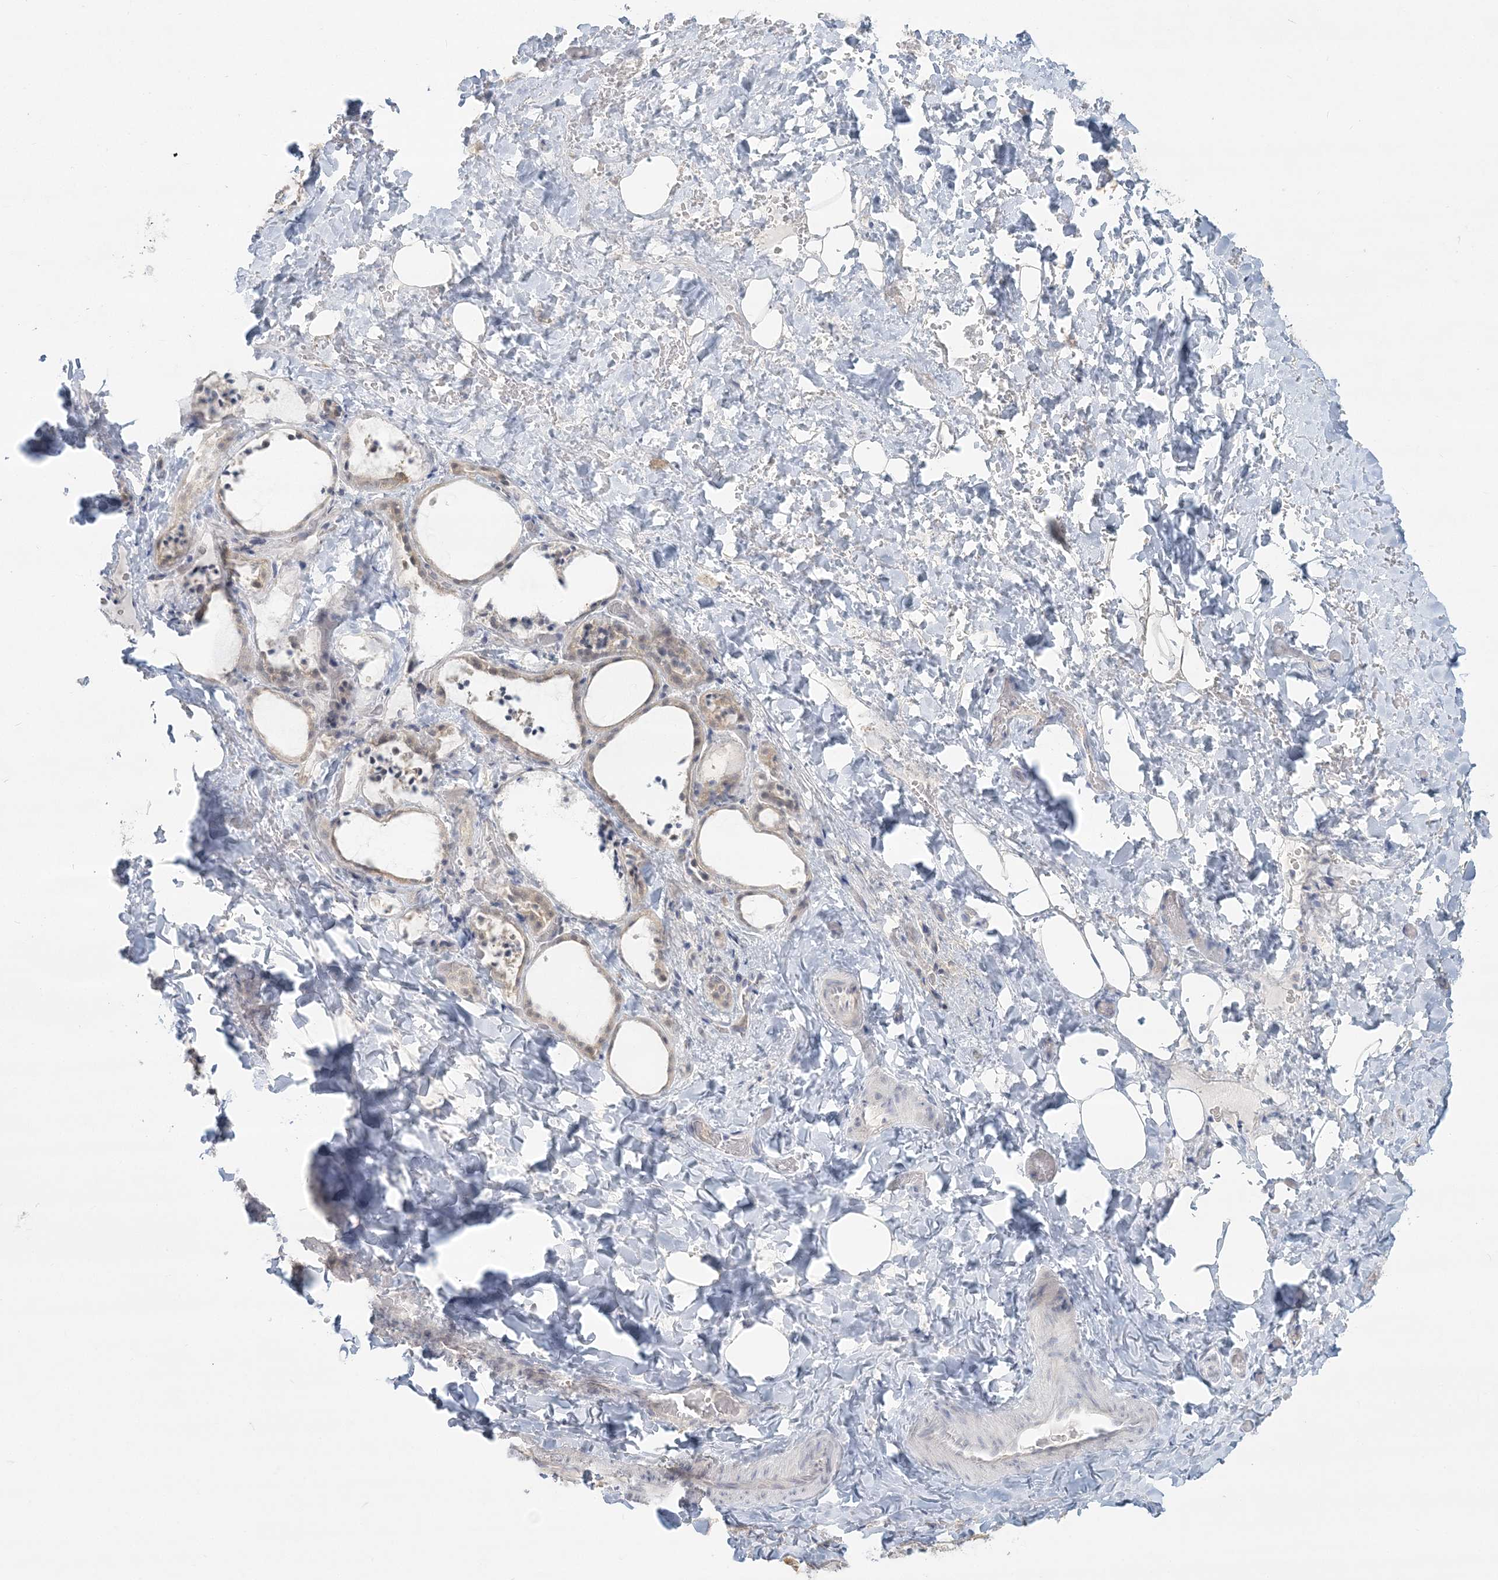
{"staining": {"intensity": "weak", "quantity": ">75%", "location": "cytoplasmic/membranous,nuclear"}, "tissue": "thyroid gland", "cell_type": "Glandular cells", "image_type": "normal", "snomed": [{"axis": "morphology", "description": "Normal tissue, NOS"}, {"axis": "topography", "description": "Thyroid gland"}], "caption": "A high-resolution photomicrograph shows immunohistochemistry (IHC) staining of normal thyroid gland, which exhibits weak cytoplasmic/membranous,nuclear positivity in about >75% of glandular cells. Immunohistochemistry stains the protein in brown and the nuclei are stained blue.", "gene": "ANKS1A", "patient": {"sex": "female", "age": 22}}